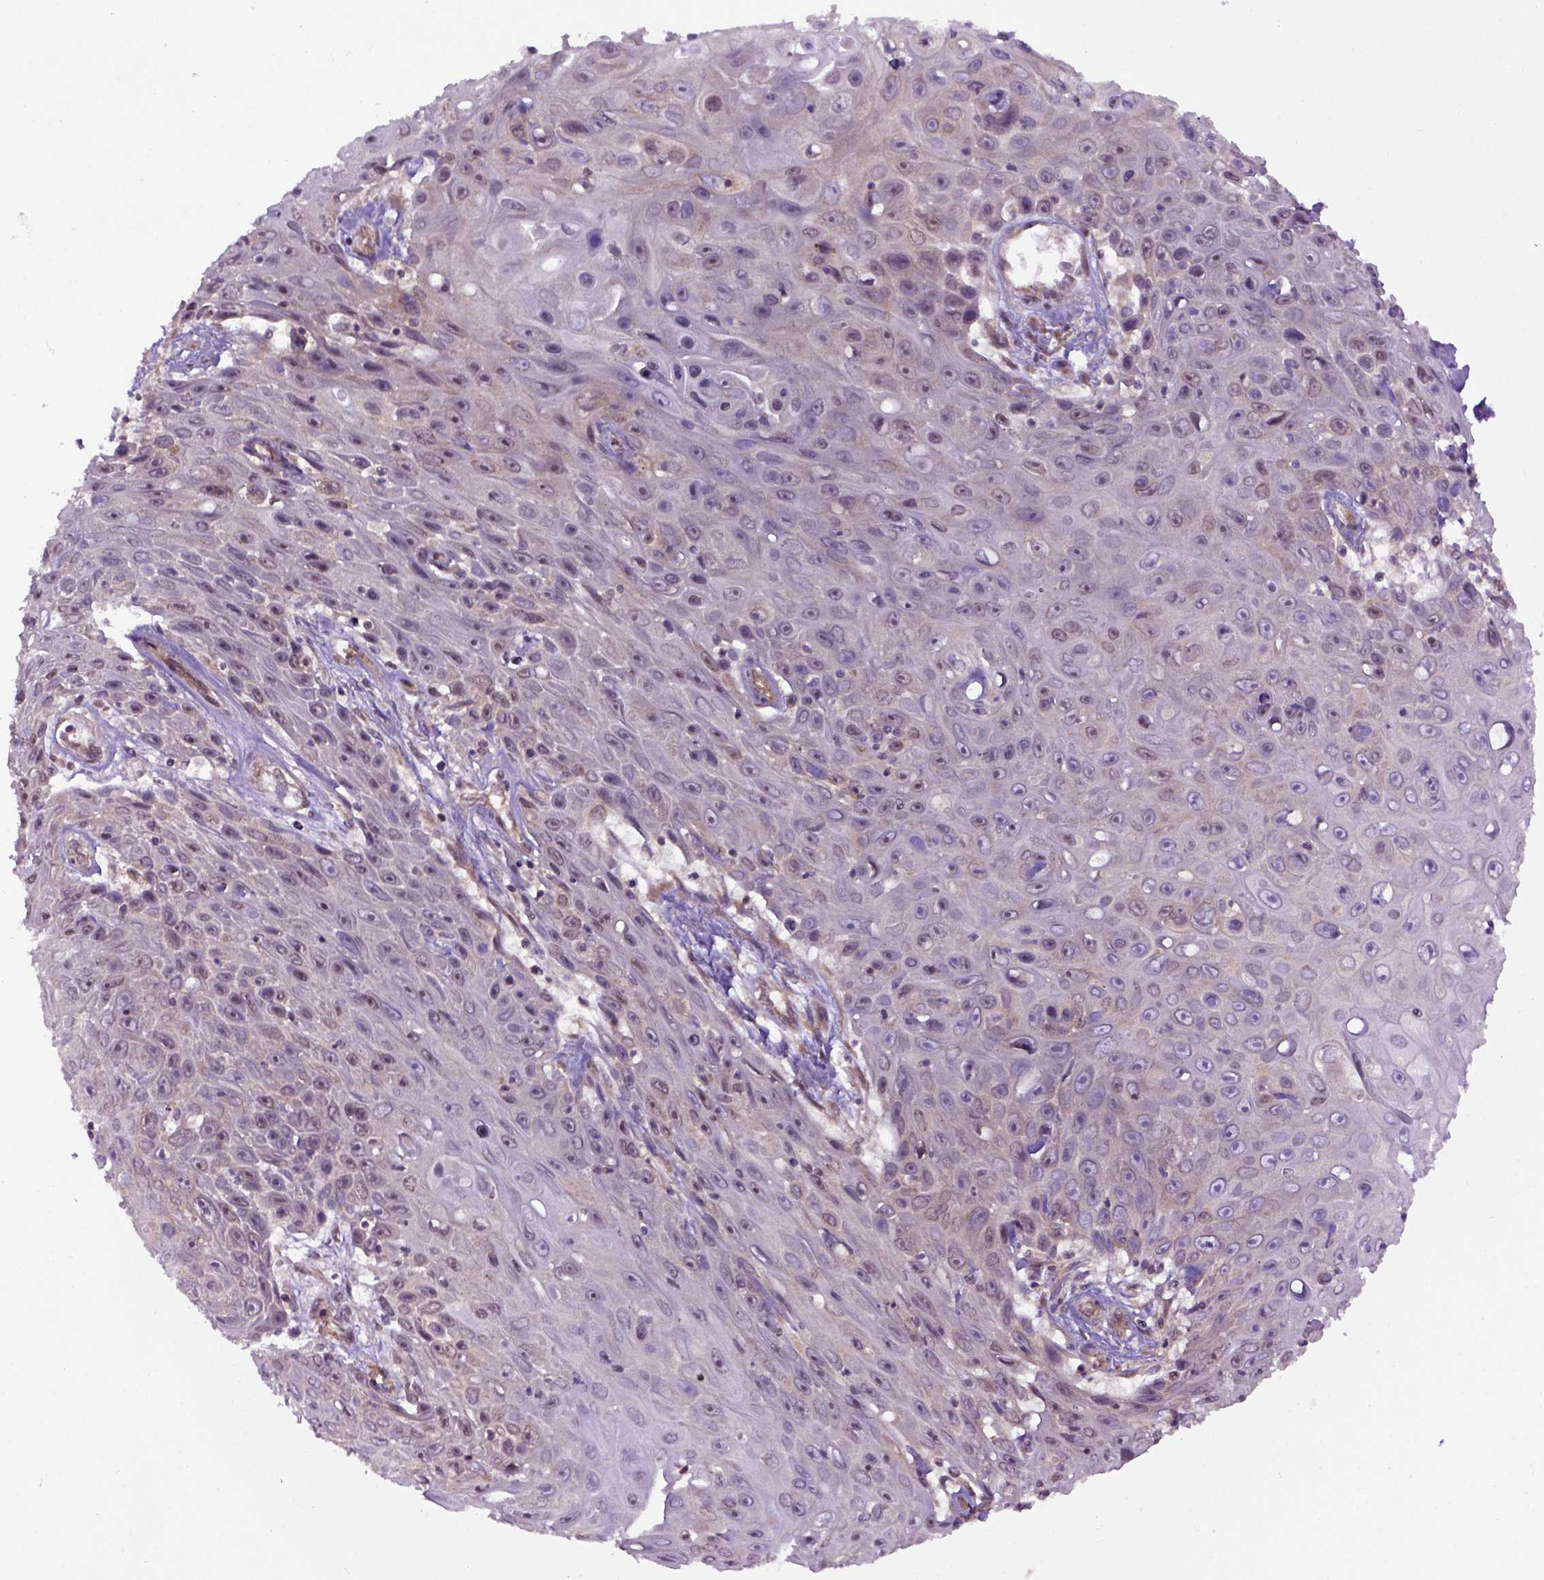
{"staining": {"intensity": "weak", "quantity": "25%-75%", "location": "cytoplasmic/membranous"}, "tissue": "skin cancer", "cell_type": "Tumor cells", "image_type": "cancer", "snomed": [{"axis": "morphology", "description": "Squamous cell carcinoma, NOS"}, {"axis": "topography", "description": "Skin"}], "caption": "Skin cancer tissue demonstrates weak cytoplasmic/membranous staining in approximately 25%-75% of tumor cells, visualized by immunohistochemistry.", "gene": "WDR48", "patient": {"sex": "male", "age": 82}}